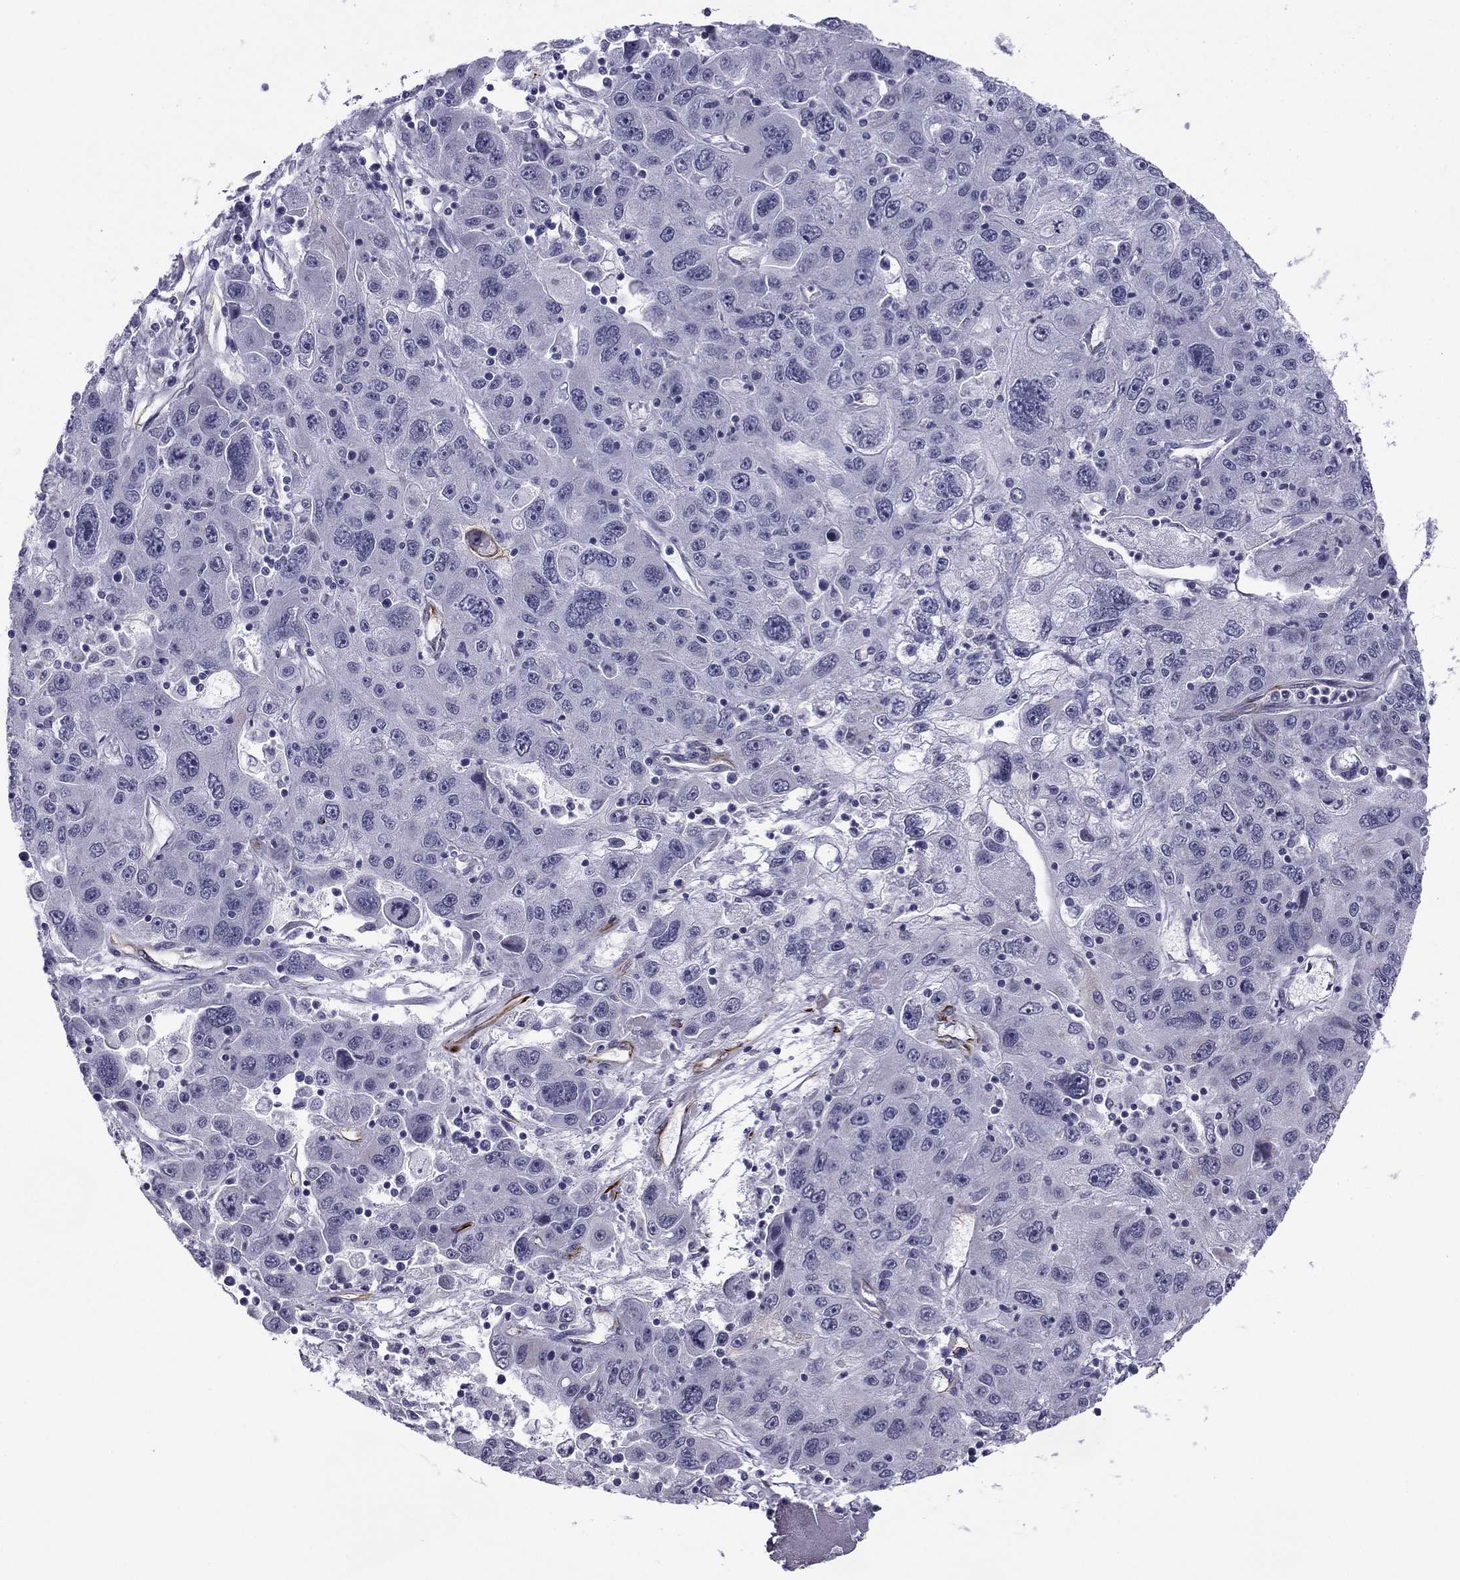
{"staining": {"intensity": "negative", "quantity": "none", "location": "none"}, "tissue": "stomach cancer", "cell_type": "Tumor cells", "image_type": "cancer", "snomed": [{"axis": "morphology", "description": "Adenocarcinoma, NOS"}, {"axis": "topography", "description": "Stomach"}], "caption": "Immunohistochemical staining of stomach cancer shows no significant positivity in tumor cells. The staining was performed using DAB (3,3'-diaminobenzidine) to visualize the protein expression in brown, while the nuclei were stained in blue with hematoxylin (Magnification: 20x).", "gene": "ANKS4B", "patient": {"sex": "male", "age": 56}}